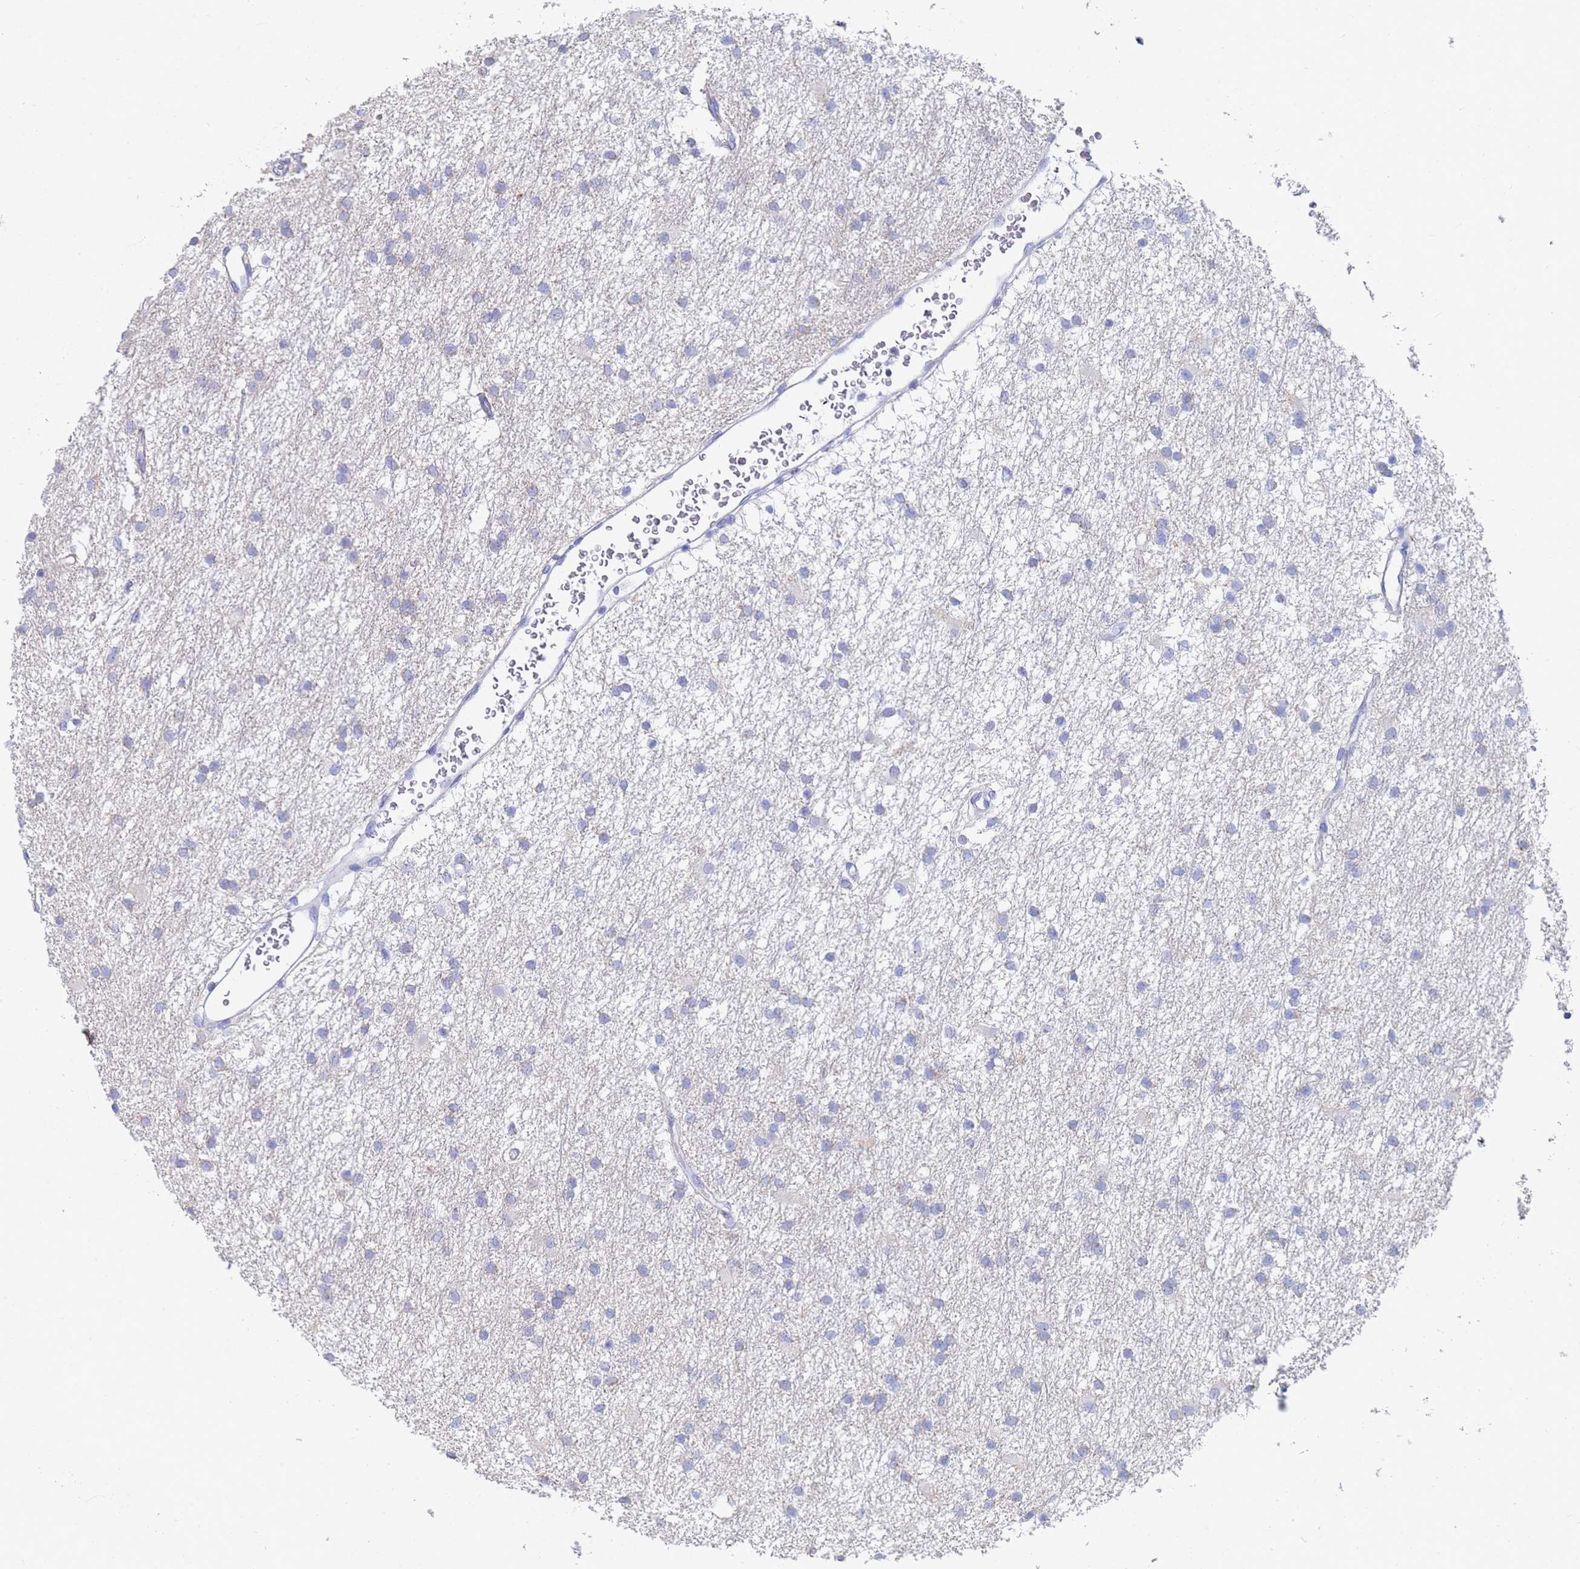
{"staining": {"intensity": "negative", "quantity": "none", "location": "none"}, "tissue": "glioma", "cell_type": "Tumor cells", "image_type": "cancer", "snomed": [{"axis": "morphology", "description": "Glioma, malignant, High grade"}, {"axis": "topography", "description": "Brain"}], "caption": "Histopathology image shows no significant protein staining in tumor cells of glioma. The staining is performed using DAB (3,3'-diaminobenzidine) brown chromogen with nuclei counter-stained in using hematoxylin.", "gene": "C2orf72", "patient": {"sex": "male", "age": 77}}